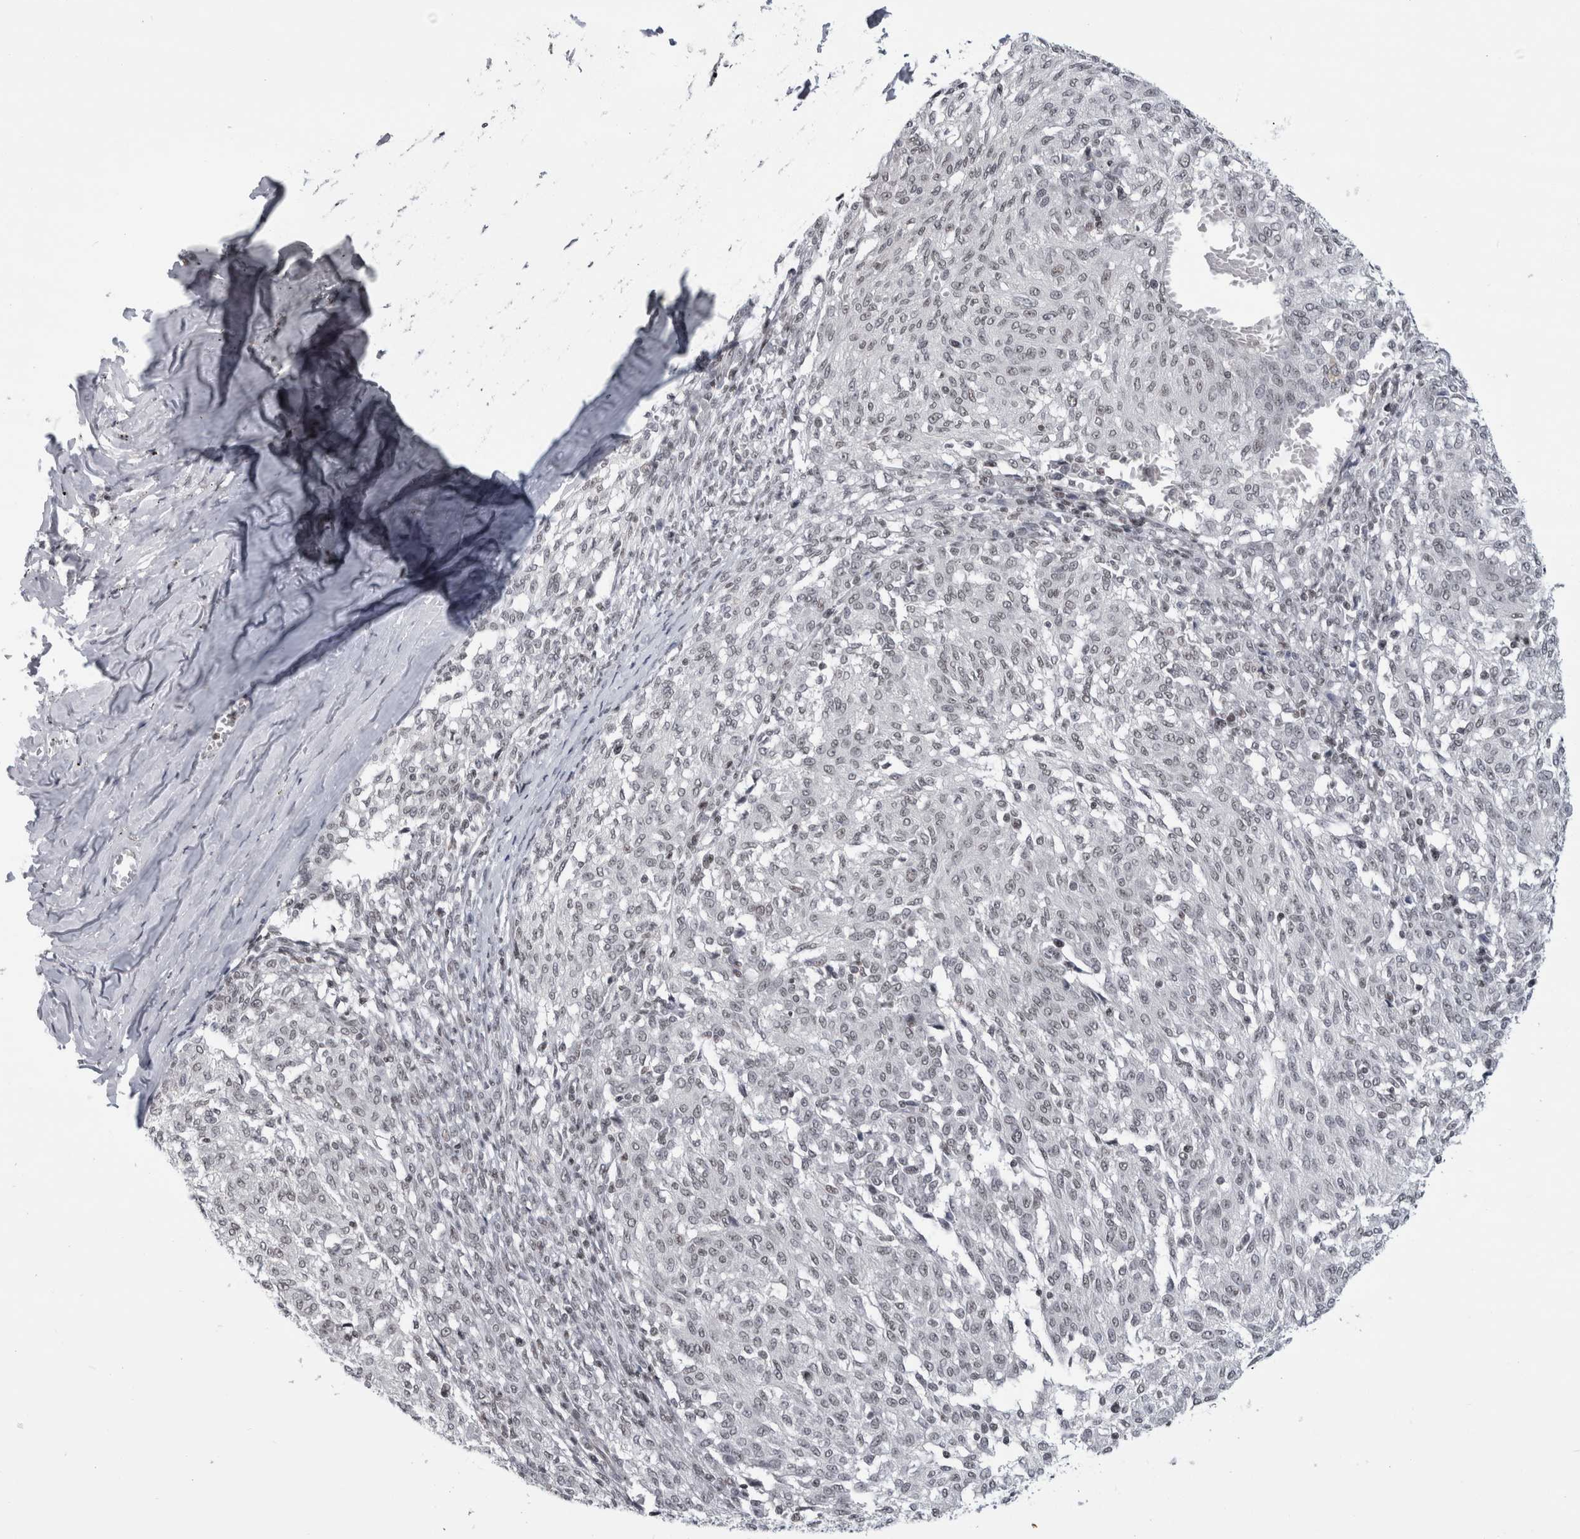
{"staining": {"intensity": "negative", "quantity": "none", "location": "none"}, "tissue": "melanoma", "cell_type": "Tumor cells", "image_type": "cancer", "snomed": [{"axis": "morphology", "description": "Malignant melanoma, NOS"}, {"axis": "topography", "description": "Skin"}], "caption": "IHC histopathology image of neoplastic tissue: human malignant melanoma stained with DAB demonstrates no significant protein expression in tumor cells. The staining was performed using DAB to visualize the protein expression in brown, while the nuclei were stained in blue with hematoxylin (Magnification: 20x).", "gene": "ARID4B", "patient": {"sex": "female", "age": 72}}